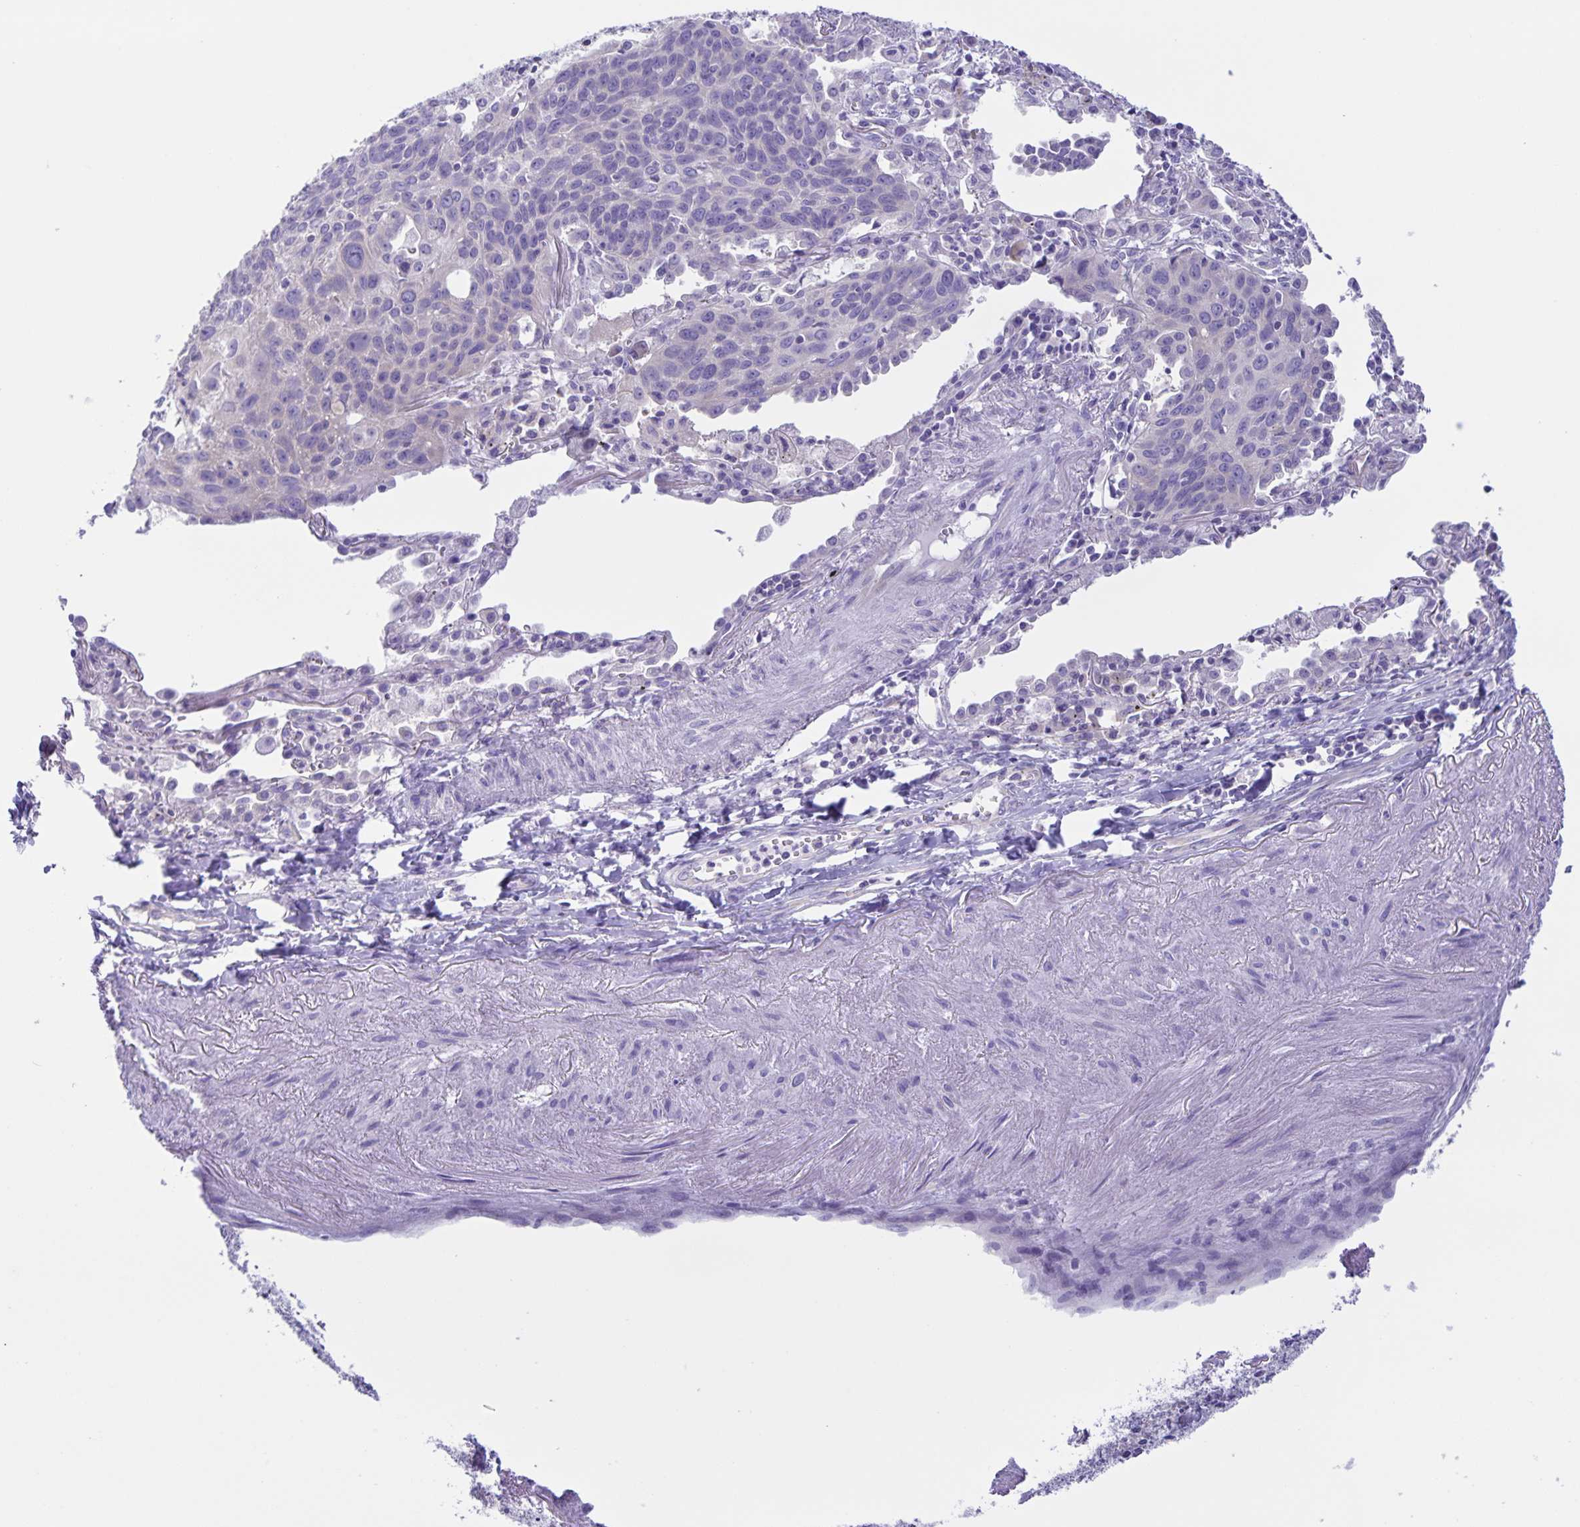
{"staining": {"intensity": "negative", "quantity": "none", "location": "none"}, "tissue": "lung cancer", "cell_type": "Tumor cells", "image_type": "cancer", "snomed": [{"axis": "morphology", "description": "Squamous cell carcinoma, NOS"}, {"axis": "topography", "description": "Lung"}], "caption": "This is a image of IHC staining of lung cancer (squamous cell carcinoma), which shows no expression in tumor cells. (DAB (3,3'-diaminobenzidine) immunohistochemistry, high magnification).", "gene": "CAPSL", "patient": {"sex": "male", "age": 71}}